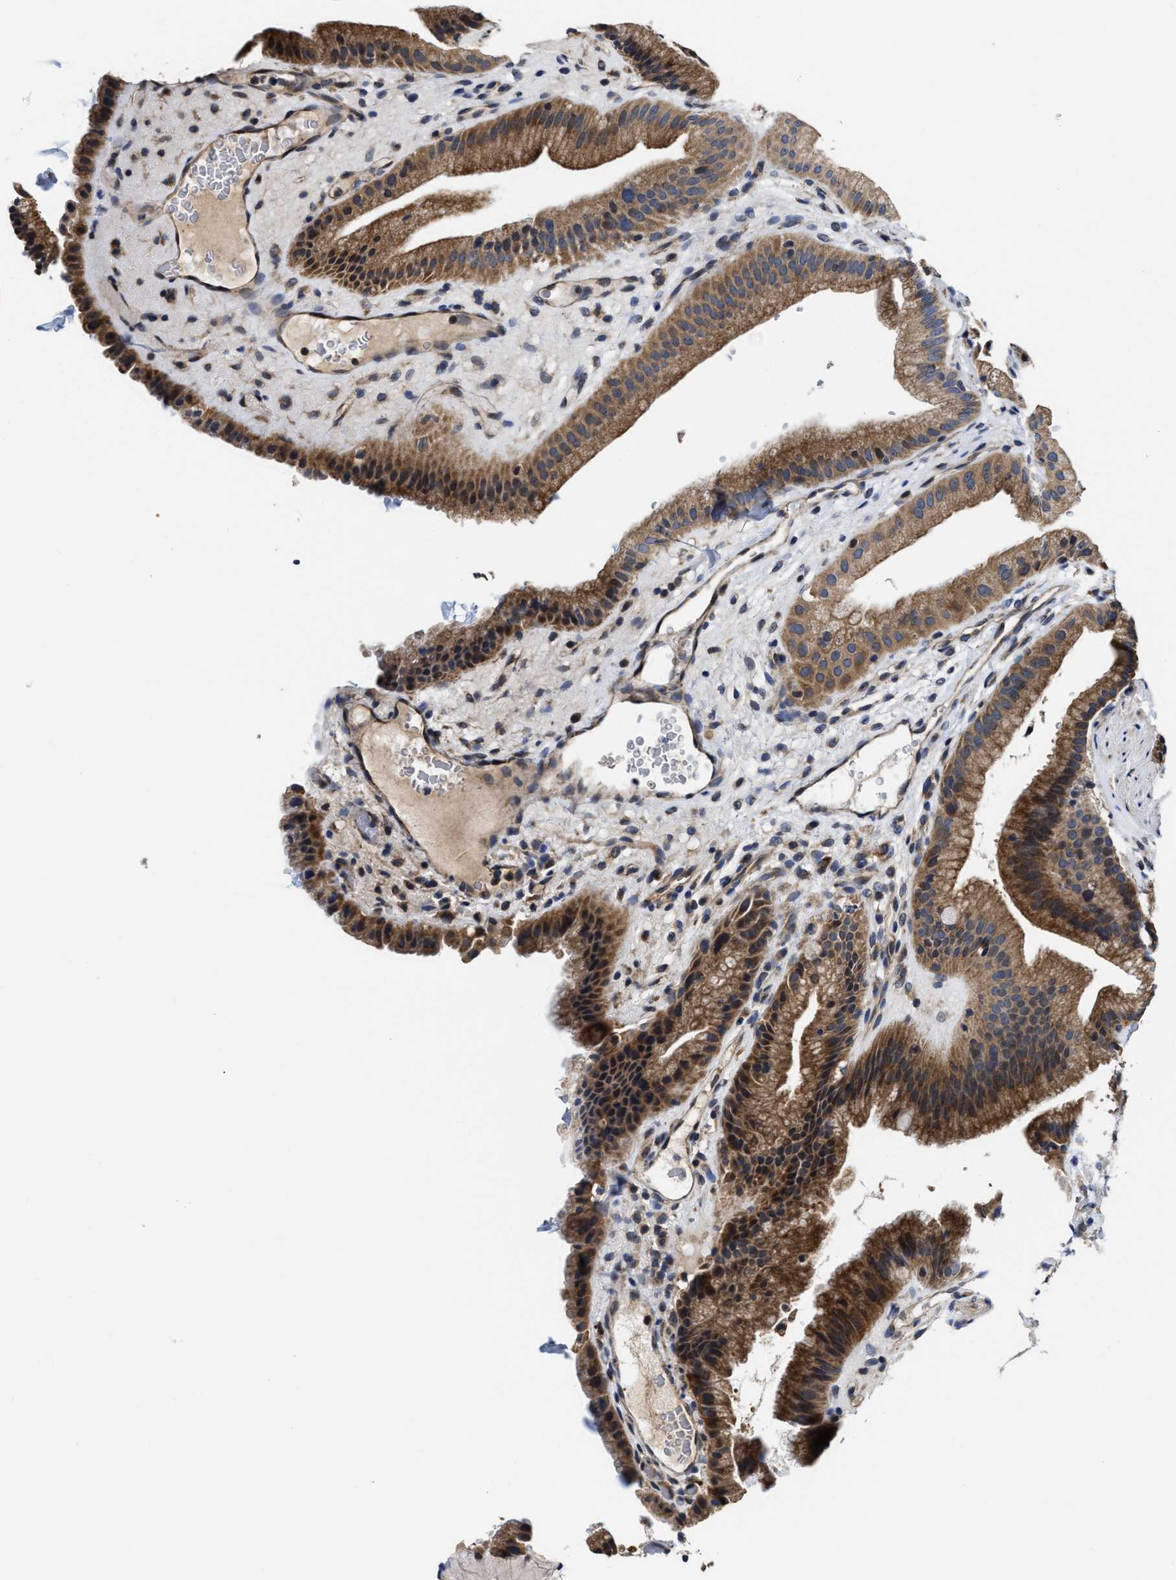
{"staining": {"intensity": "strong", "quantity": ">75%", "location": "cytoplasmic/membranous,nuclear"}, "tissue": "gallbladder", "cell_type": "Glandular cells", "image_type": "normal", "snomed": [{"axis": "morphology", "description": "Normal tissue, NOS"}, {"axis": "topography", "description": "Gallbladder"}], "caption": "Immunohistochemical staining of unremarkable human gallbladder displays strong cytoplasmic/membranous,nuclear protein staining in approximately >75% of glandular cells. The staining is performed using DAB brown chromogen to label protein expression. The nuclei are counter-stained blue using hematoxylin.", "gene": "TRAF6", "patient": {"sex": "male", "age": 49}}